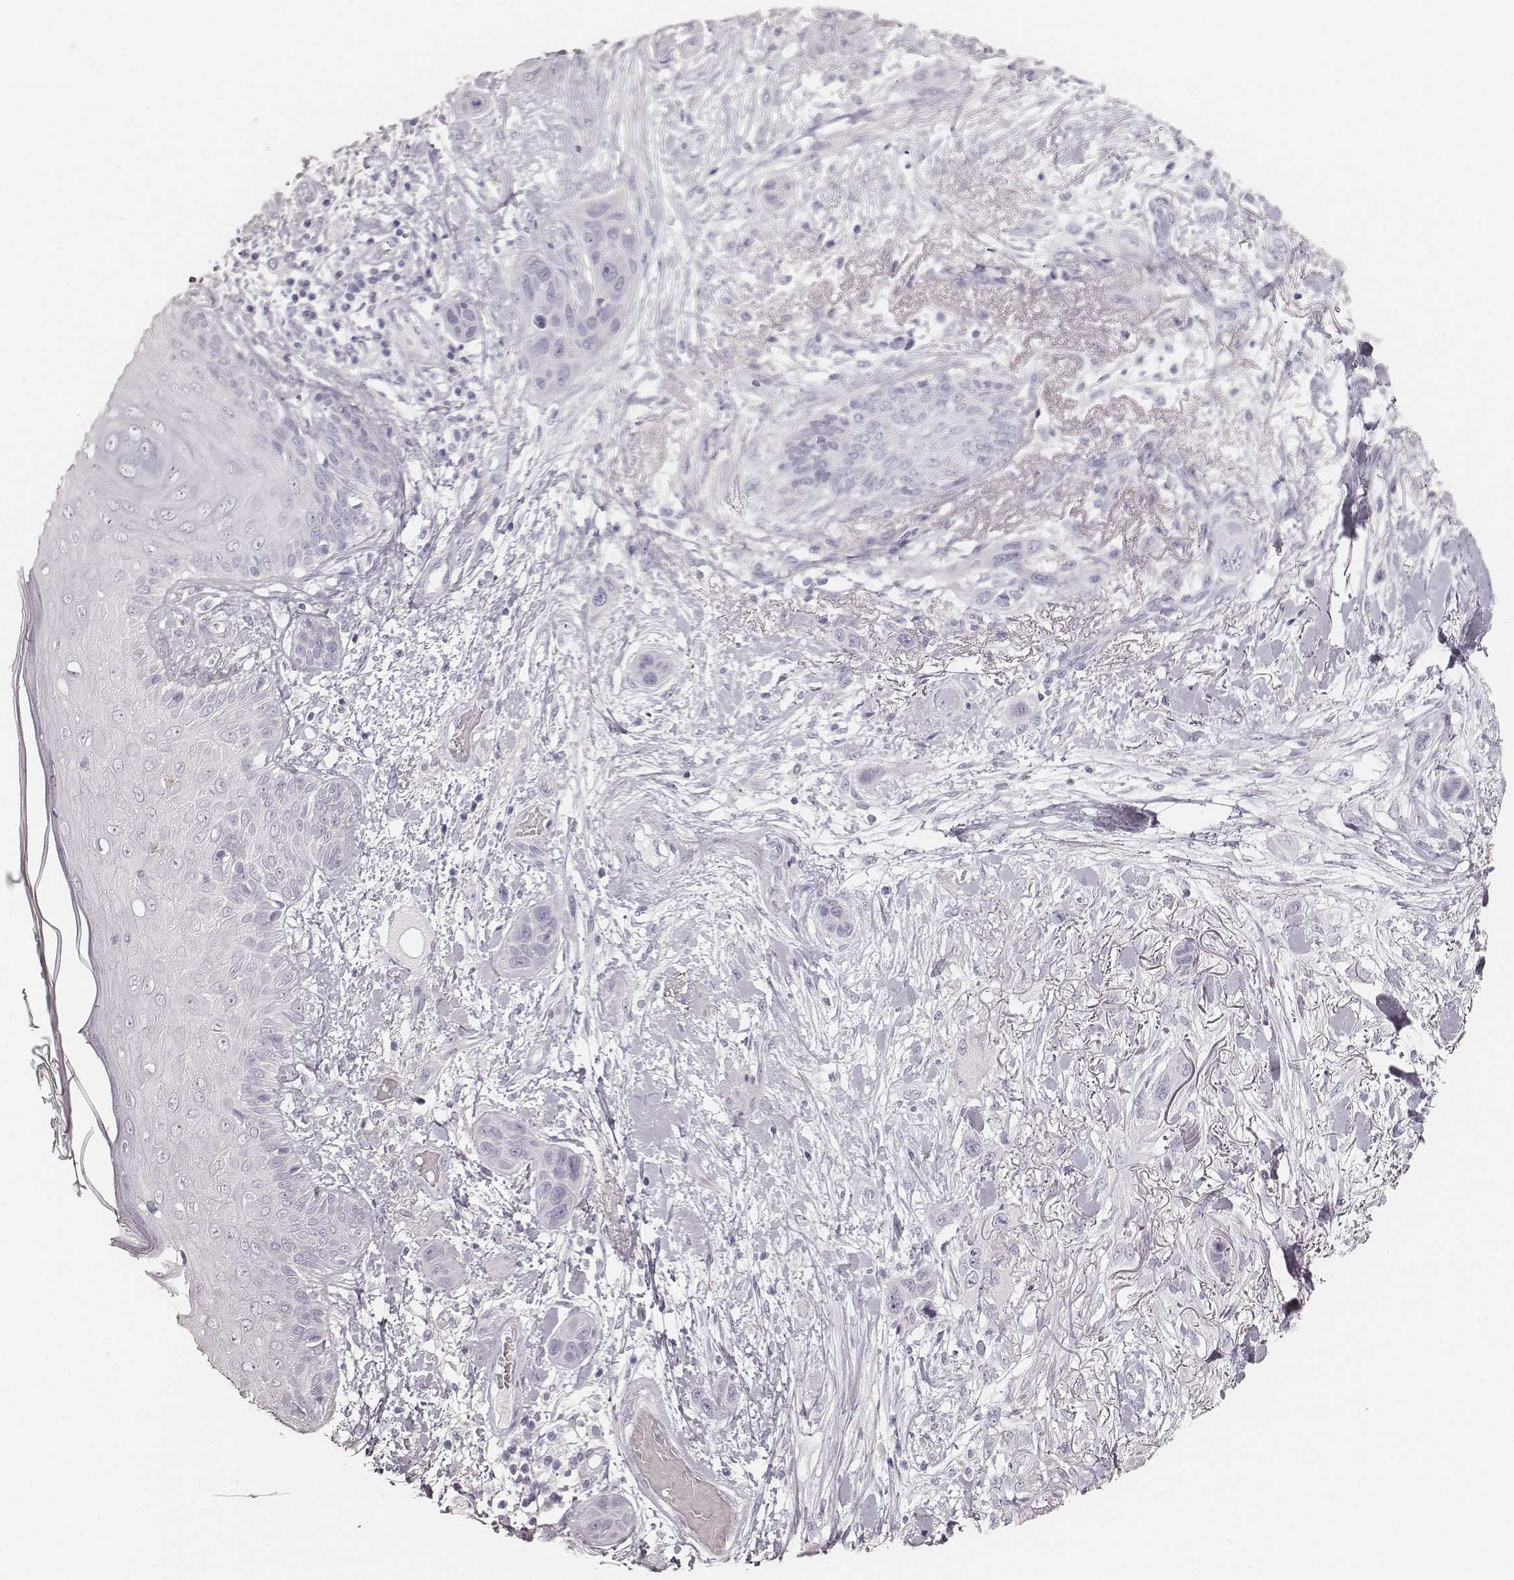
{"staining": {"intensity": "negative", "quantity": "none", "location": "none"}, "tissue": "skin cancer", "cell_type": "Tumor cells", "image_type": "cancer", "snomed": [{"axis": "morphology", "description": "Squamous cell carcinoma, NOS"}, {"axis": "topography", "description": "Skin"}], "caption": "This is a micrograph of IHC staining of skin squamous cell carcinoma, which shows no positivity in tumor cells.", "gene": "KRT34", "patient": {"sex": "male", "age": 79}}